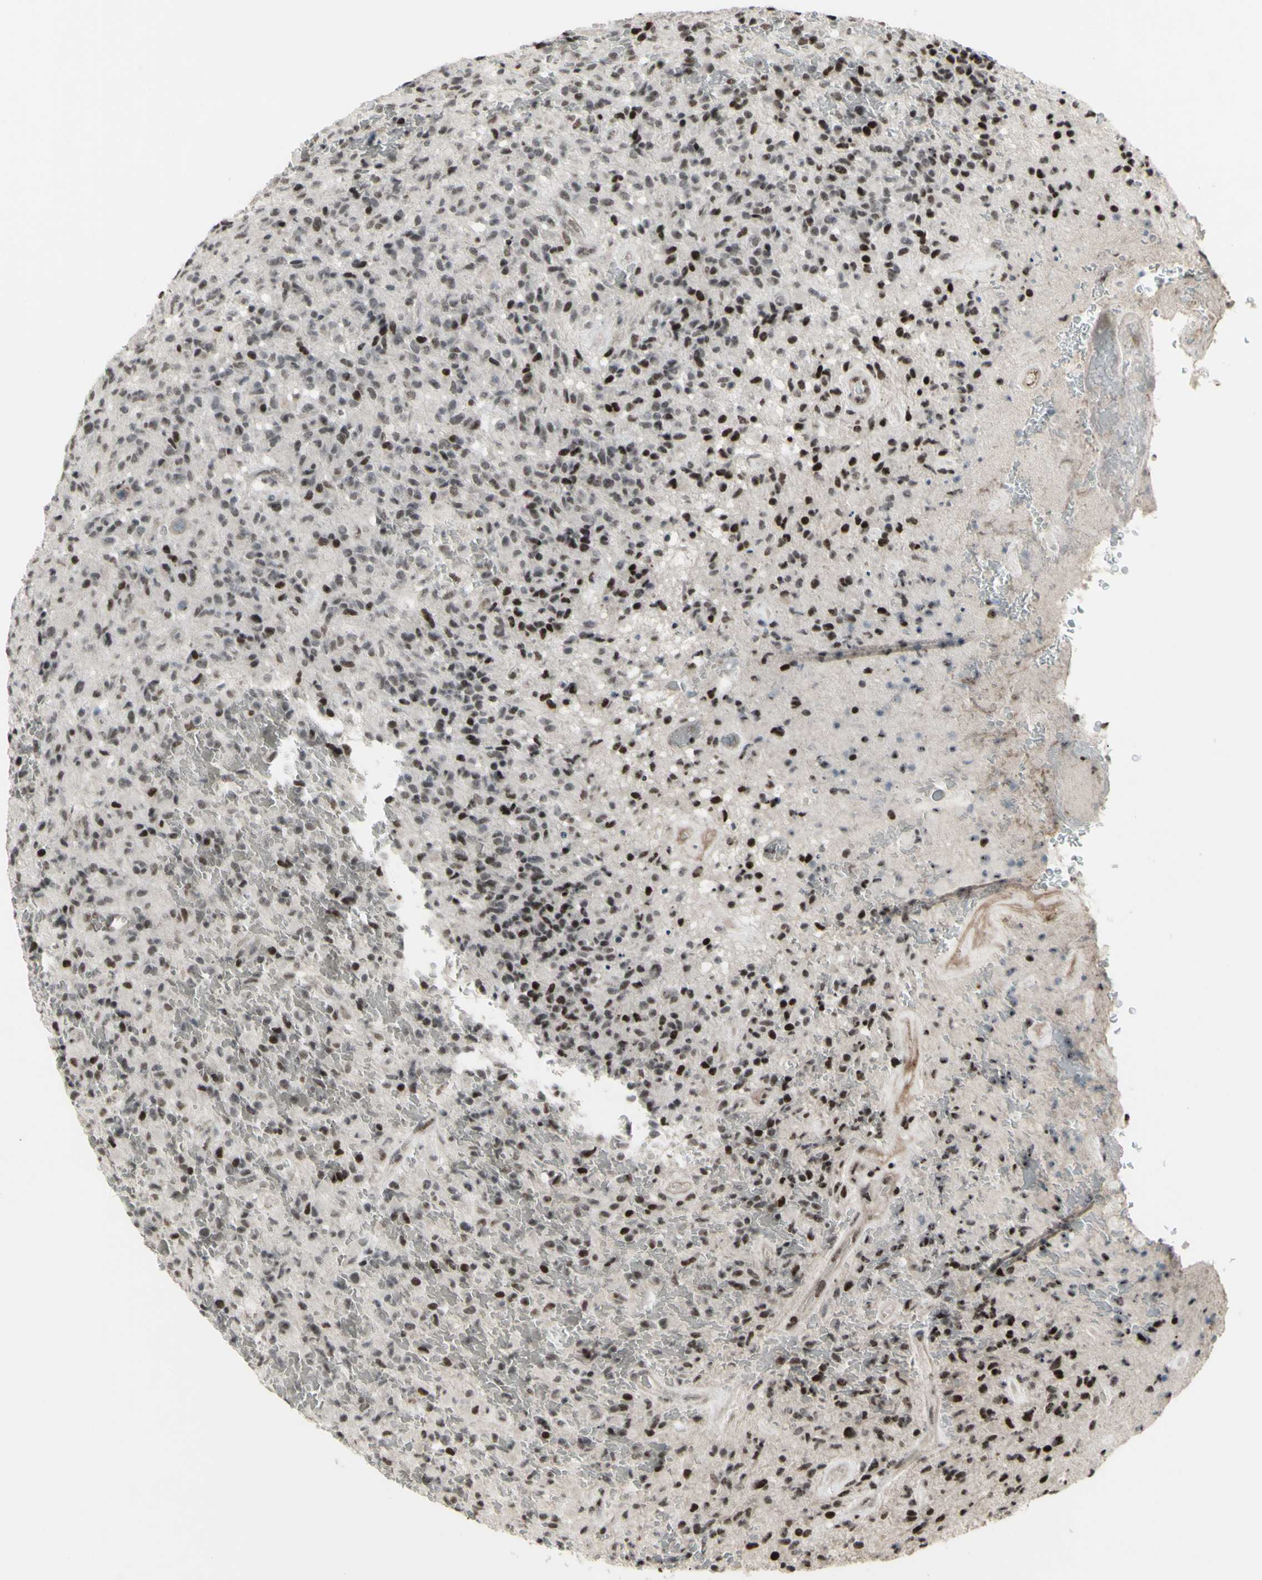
{"staining": {"intensity": "strong", "quantity": "25%-75%", "location": "nuclear"}, "tissue": "glioma", "cell_type": "Tumor cells", "image_type": "cancer", "snomed": [{"axis": "morphology", "description": "Glioma, malignant, High grade"}, {"axis": "topography", "description": "Brain"}], "caption": "Protein expression analysis of glioma shows strong nuclear positivity in about 25%-75% of tumor cells.", "gene": "SUPT6H", "patient": {"sex": "male", "age": 71}}